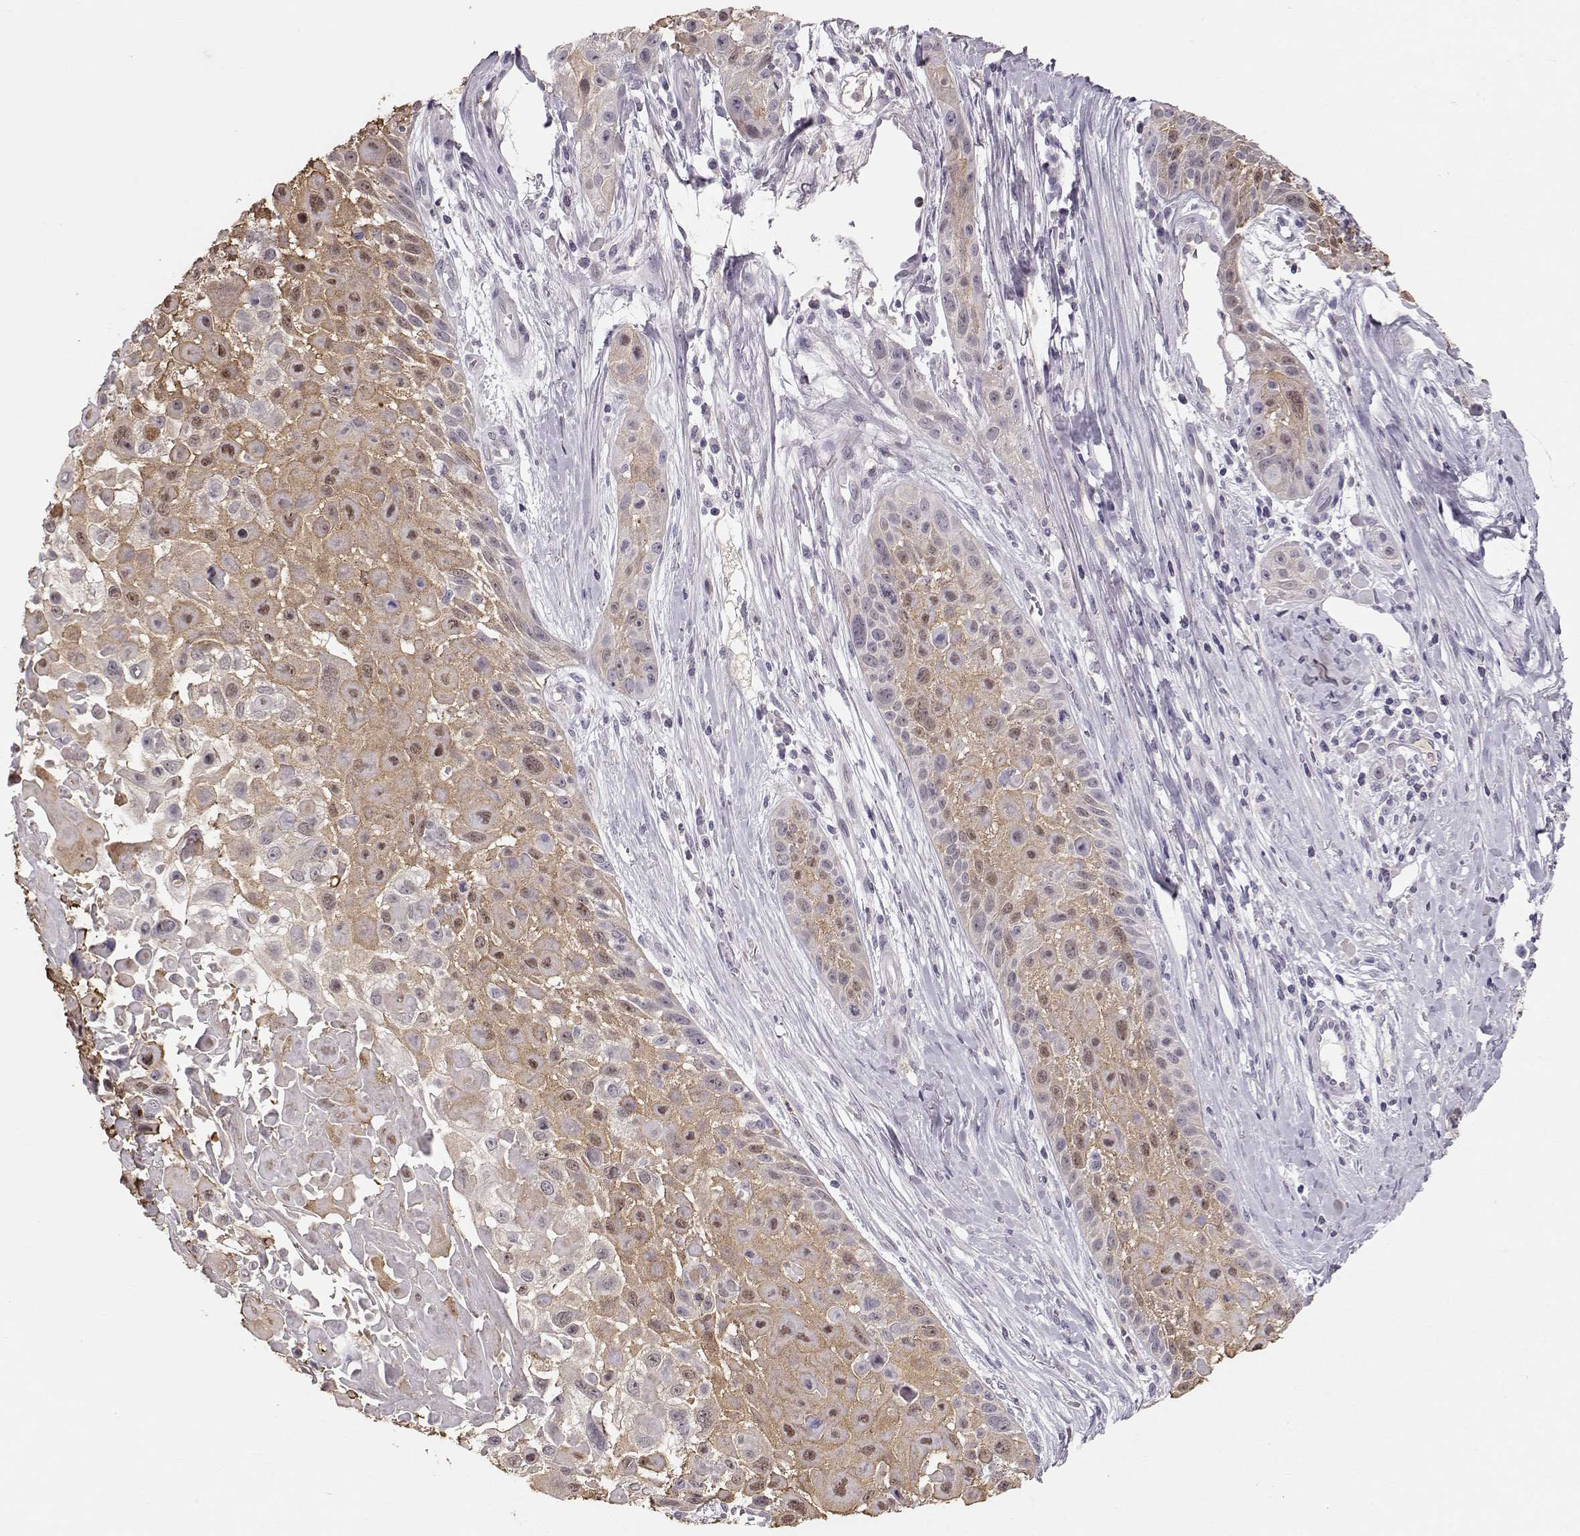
{"staining": {"intensity": "weak", "quantity": ">75%", "location": "cytoplasmic/membranous,nuclear"}, "tissue": "skin cancer", "cell_type": "Tumor cells", "image_type": "cancer", "snomed": [{"axis": "morphology", "description": "Squamous cell carcinoma, NOS"}, {"axis": "topography", "description": "Skin"}, {"axis": "topography", "description": "Anal"}], "caption": "A histopathology image of skin cancer stained for a protein reveals weak cytoplasmic/membranous and nuclear brown staining in tumor cells. (DAB IHC, brown staining for protein, blue staining for nuclei).", "gene": "POU1F1", "patient": {"sex": "female", "age": 75}}